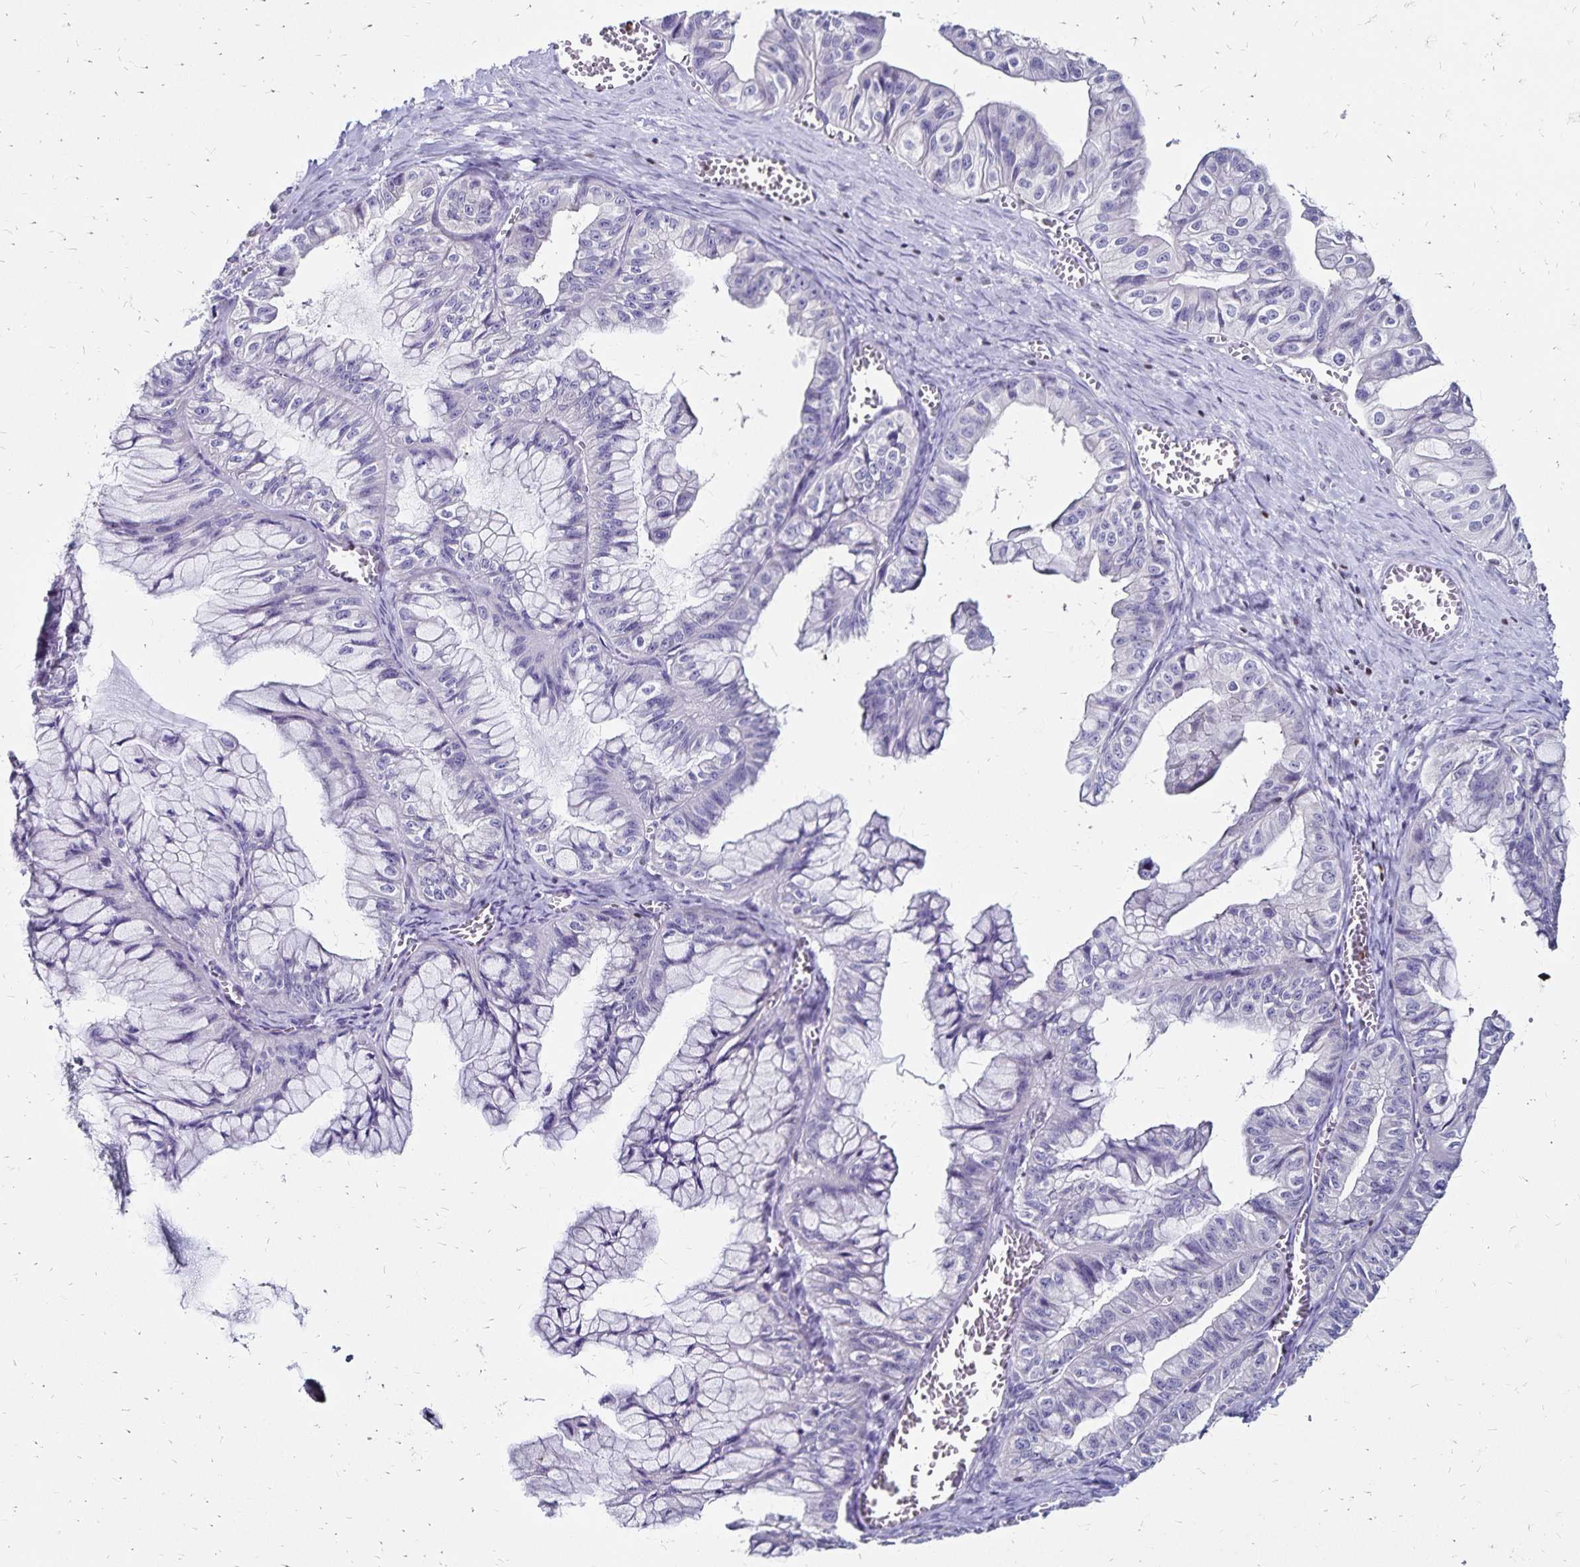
{"staining": {"intensity": "negative", "quantity": "none", "location": "none"}, "tissue": "ovarian cancer", "cell_type": "Tumor cells", "image_type": "cancer", "snomed": [{"axis": "morphology", "description": "Cystadenocarcinoma, mucinous, NOS"}, {"axis": "topography", "description": "Ovary"}], "caption": "A high-resolution micrograph shows IHC staining of ovarian cancer, which reveals no significant expression in tumor cells.", "gene": "IKZF1", "patient": {"sex": "female", "age": 72}}